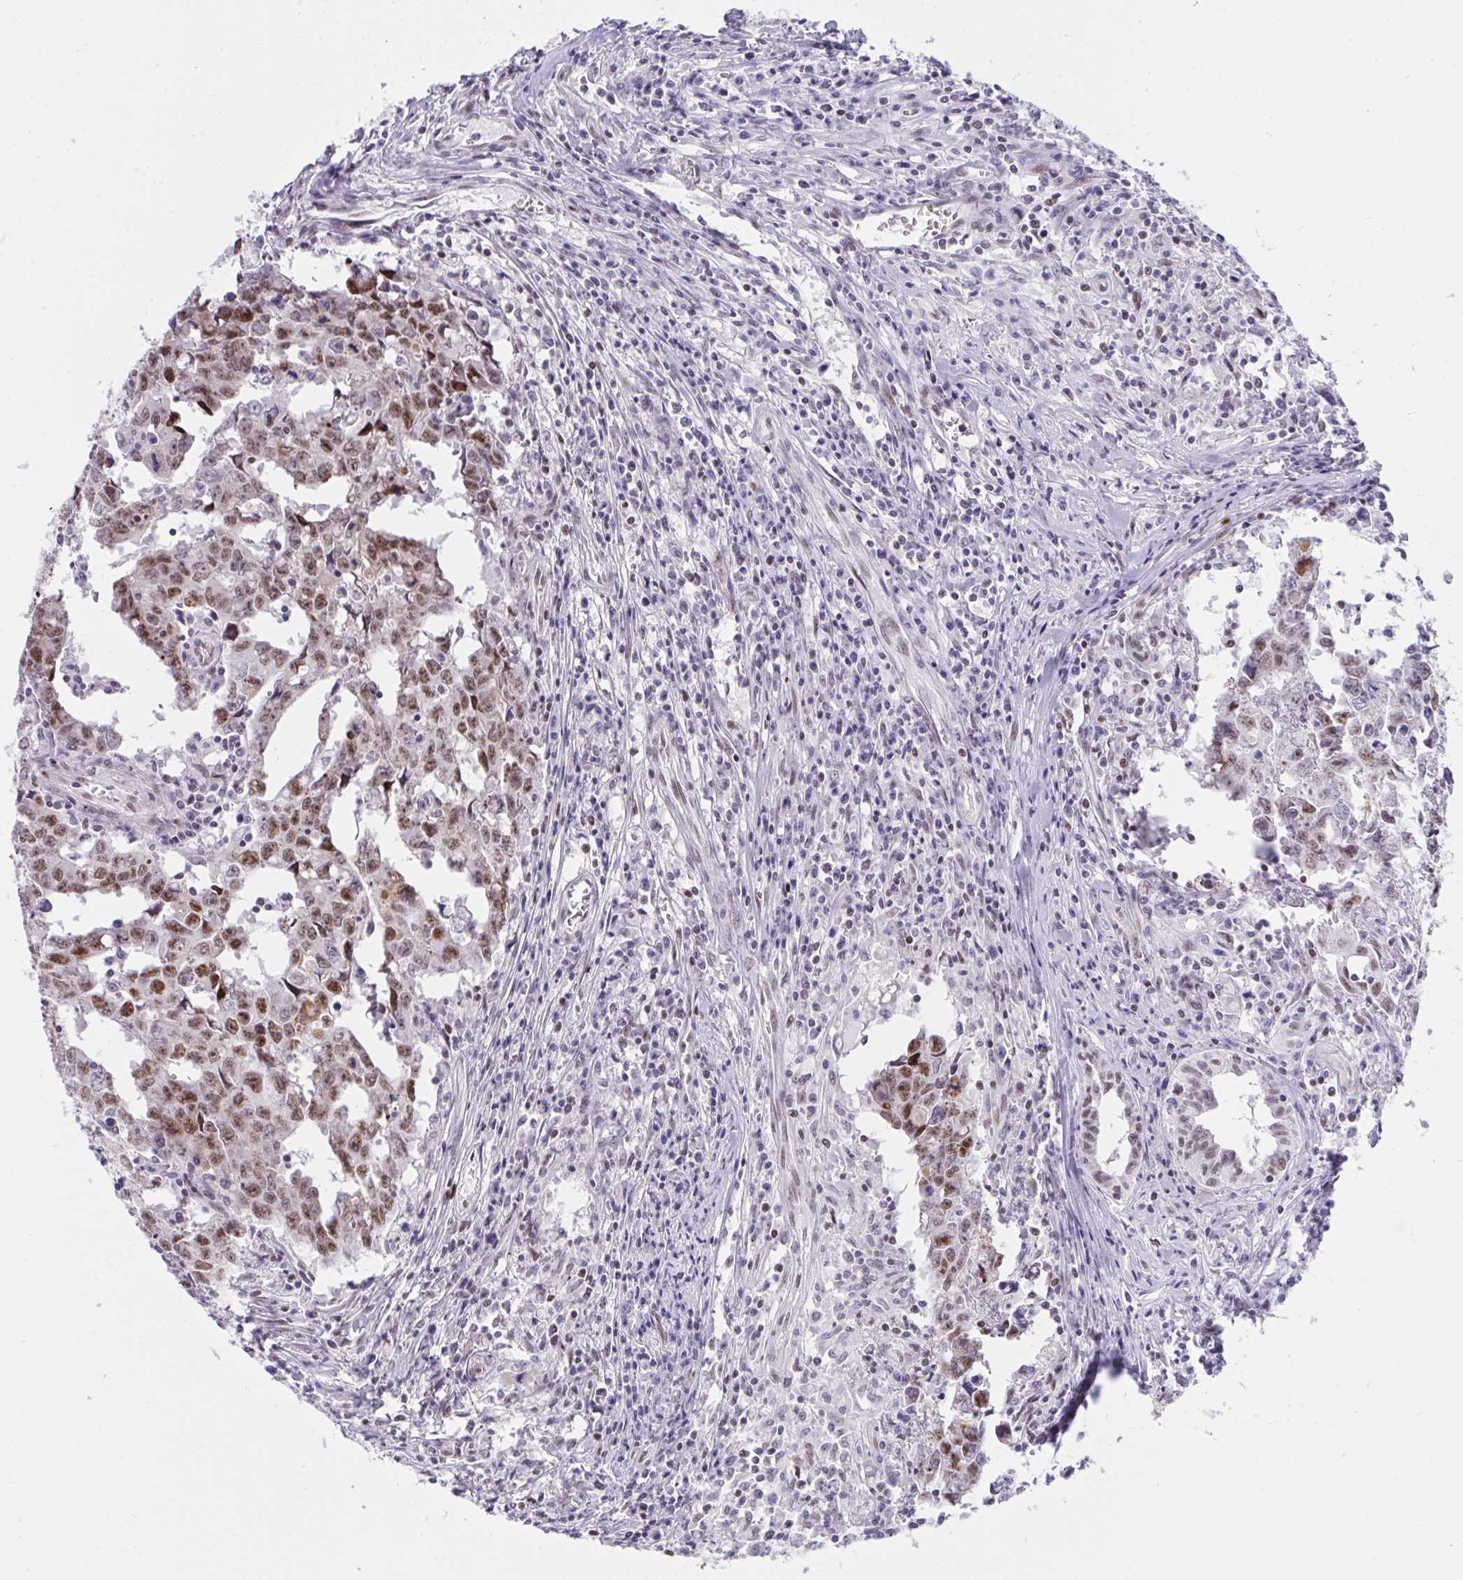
{"staining": {"intensity": "strong", "quantity": "25%-75%", "location": "nuclear"}, "tissue": "testis cancer", "cell_type": "Tumor cells", "image_type": "cancer", "snomed": [{"axis": "morphology", "description": "Carcinoma, Embryonal, NOS"}, {"axis": "topography", "description": "Testis"}], "caption": "Tumor cells display strong nuclear expression in approximately 25%-75% of cells in embryonal carcinoma (testis).", "gene": "IKZF2", "patient": {"sex": "male", "age": 22}}